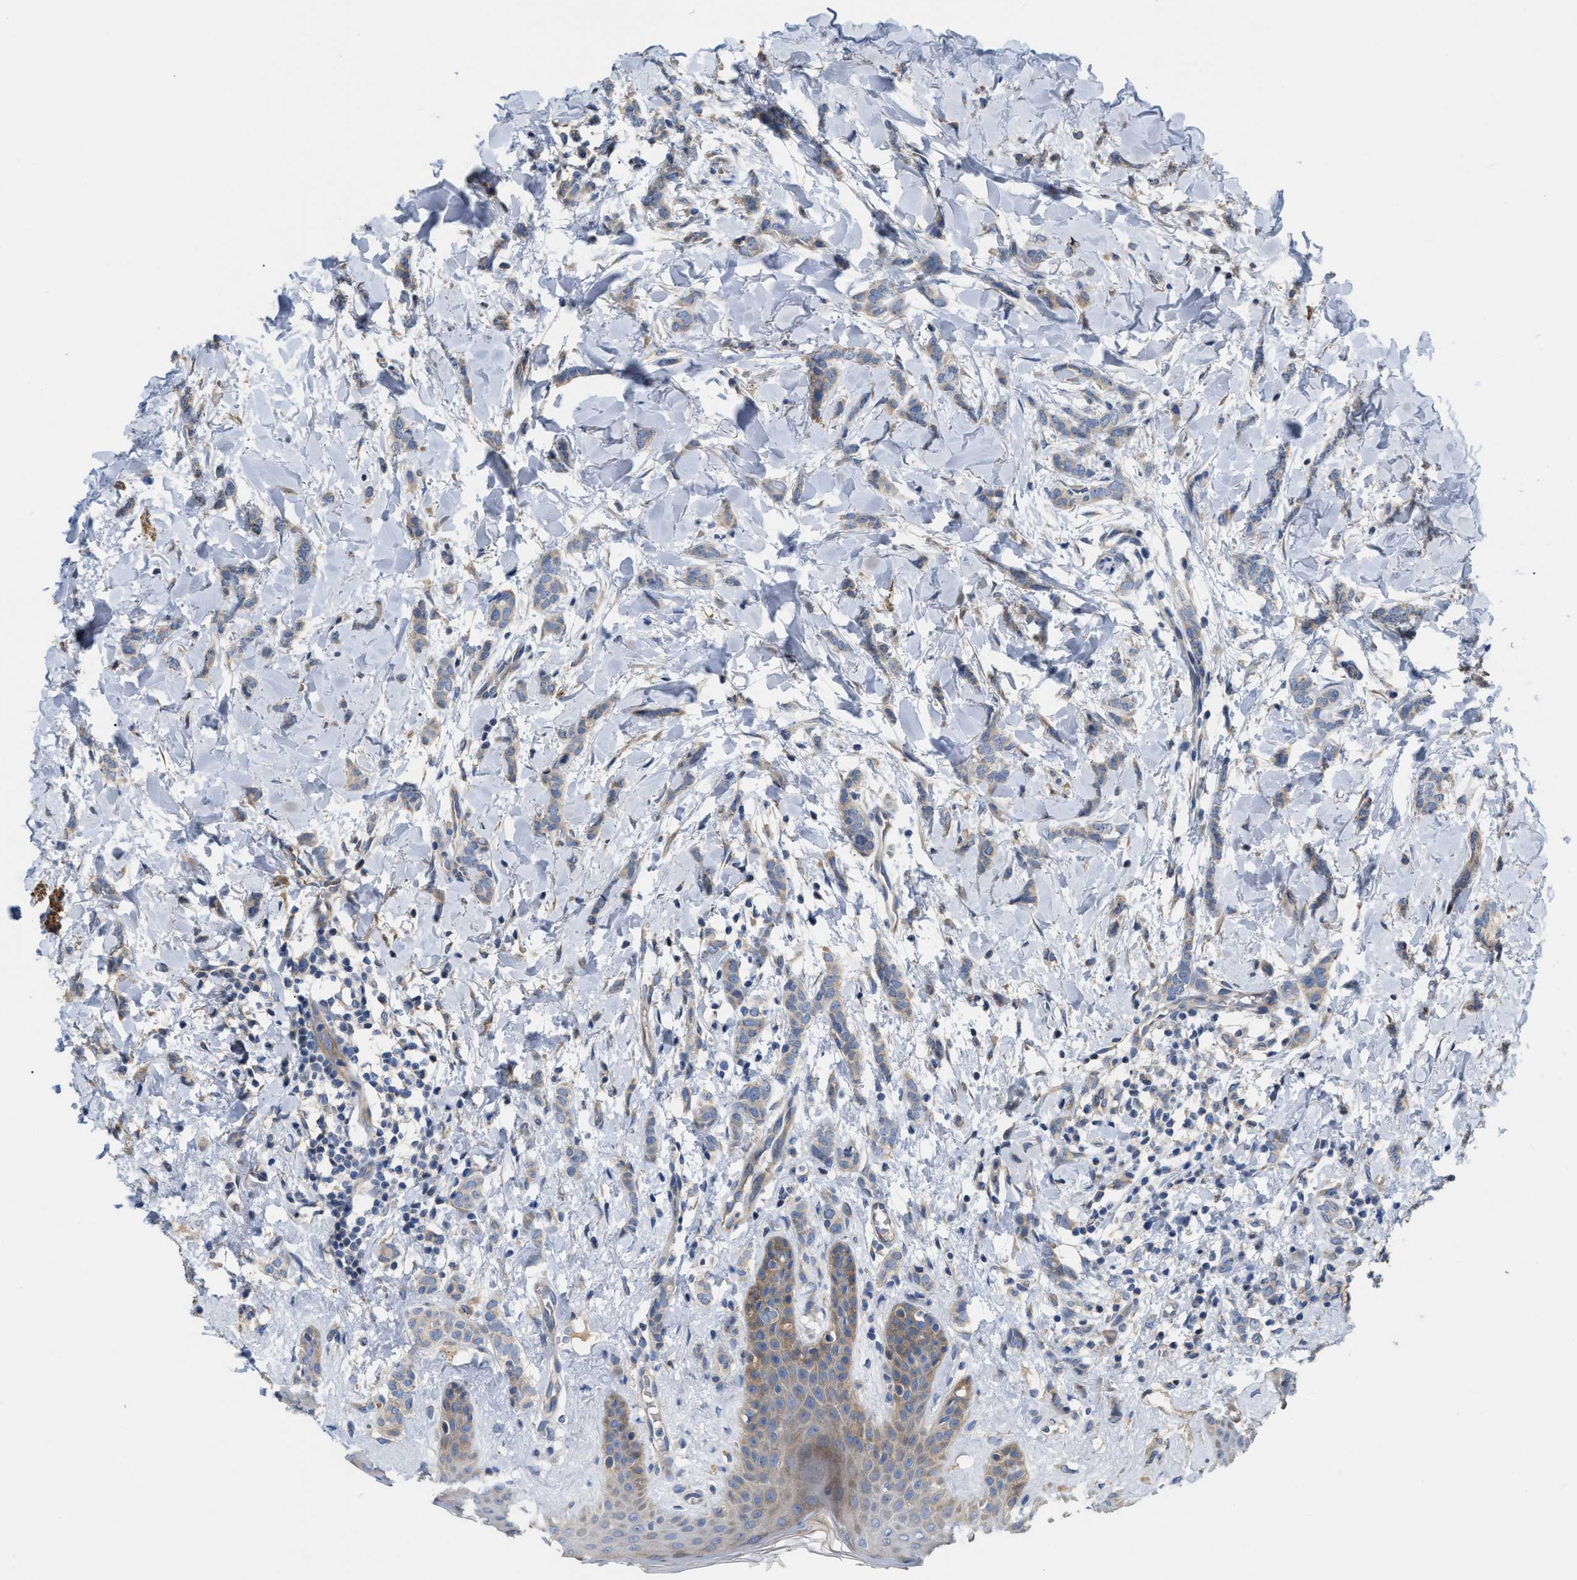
{"staining": {"intensity": "weak", "quantity": "<25%", "location": "cytoplasmic/membranous"}, "tissue": "breast cancer", "cell_type": "Tumor cells", "image_type": "cancer", "snomed": [{"axis": "morphology", "description": "Lobular carcinoma"}, {"axis": "topography", "description": "Skin"}, {"axis": "topography", "description": "Breast"}], "caption": "Lobular carcinoma (breast) was stained to show a protein in brown. There is no significant positivity in tumor cells. Brightfield microscopy of IHC stained with DAB (brown) and hematoxylin (blue), captured at high magnification.", "gene": "DHX58", "patient": {"sex": "female", "age": 46}}